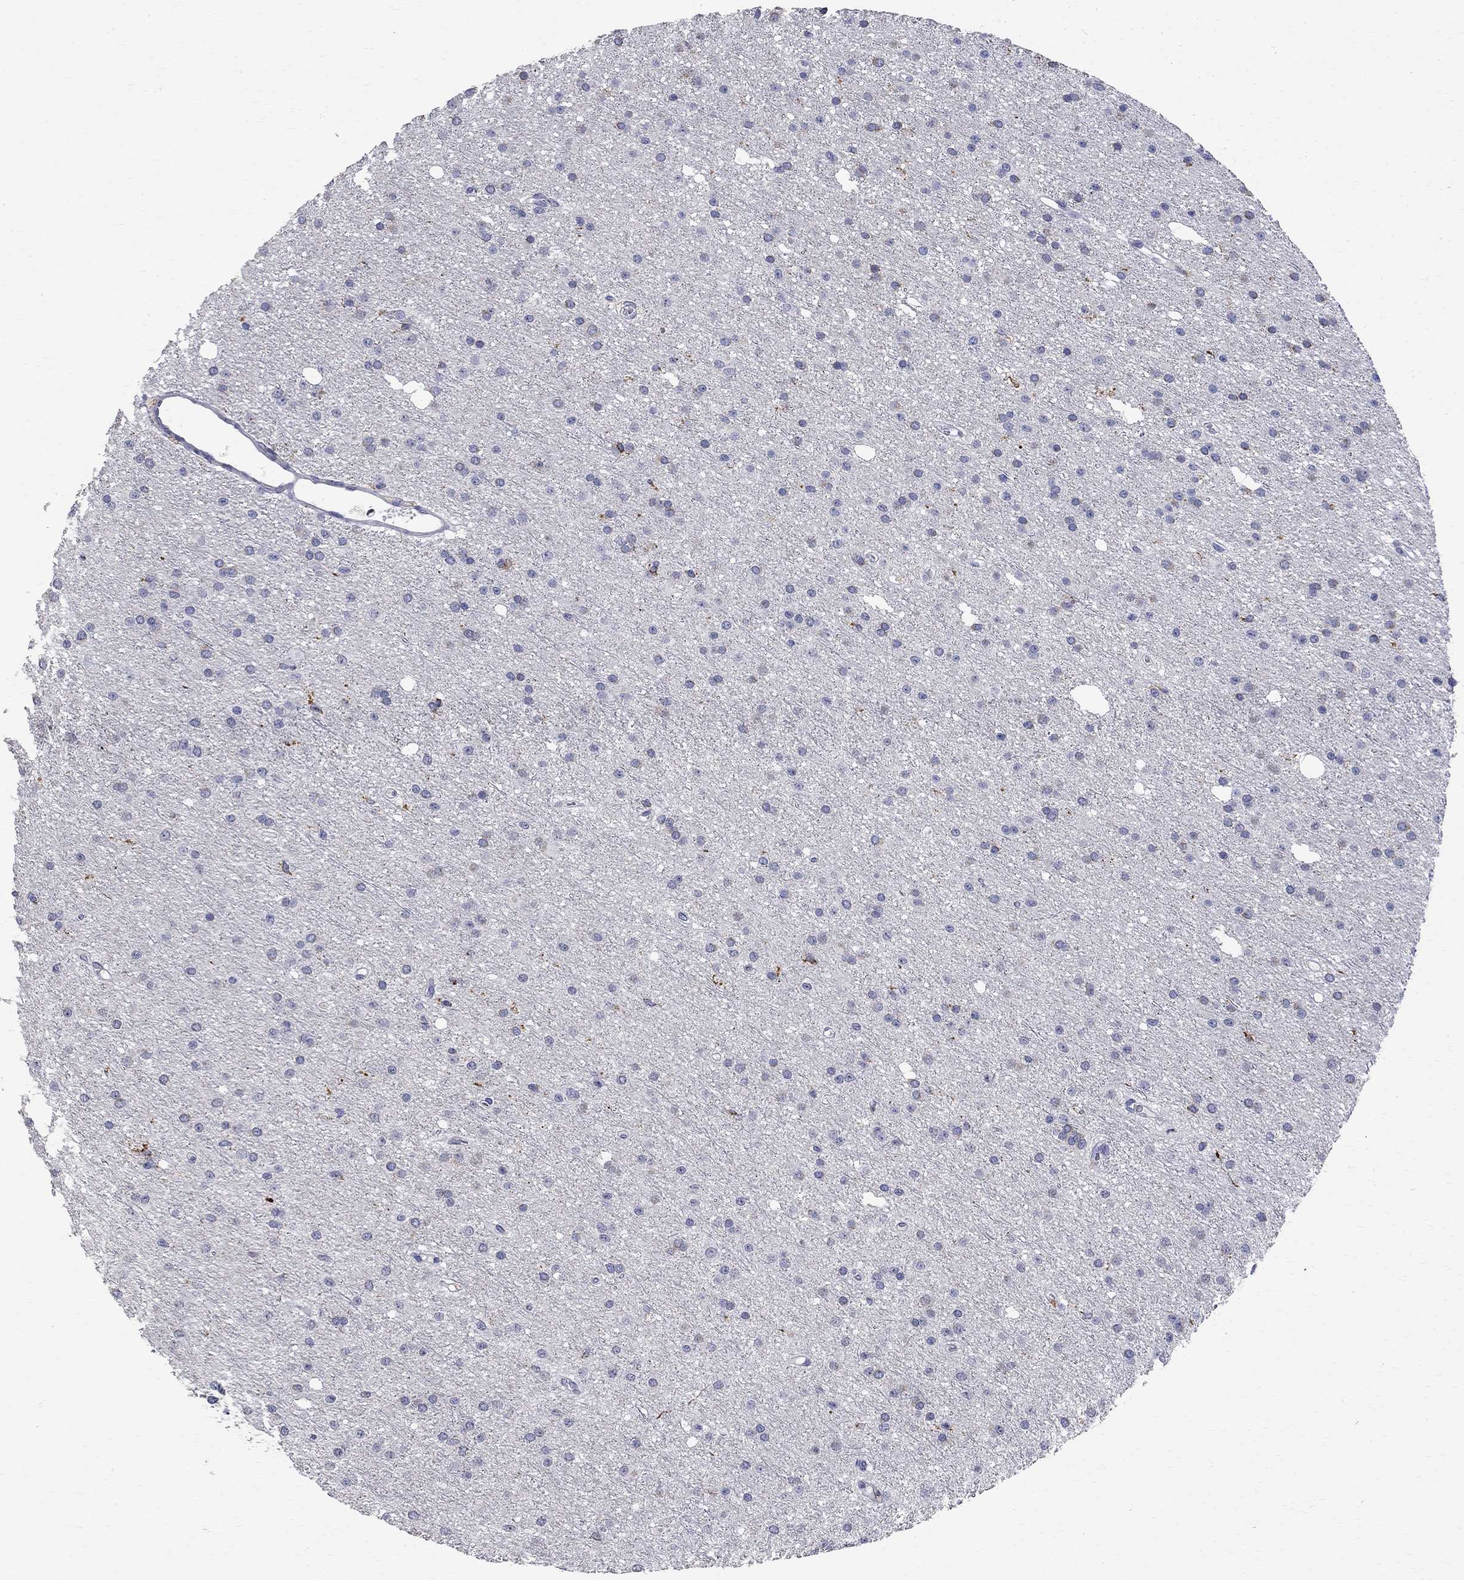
{"staining": {"intensity": "negative", "quantity": "none", "location": "none"}, "tissue": "glioma", "cell_type": "Tumor cells", "image_type": "cancer", "snomed": [{"axis": "morphology", "description": "Glioma, malignant, Low grade"}, {"axis": "topography", "description": "Brain"}], "caption": "A high-resolution image shows immunohistochemistry staining of malignant glioma (low-grade), which displays no significant staining in tumor cells. Brightfield microscopy of immunohistochemistry stained with DAB (3,3'-diaminobenzidine) (brown) and hematoxylin (blue), captured at high magnification.", "gene": "ACSL1", "patient": {"sex": "male", "age": 27}}